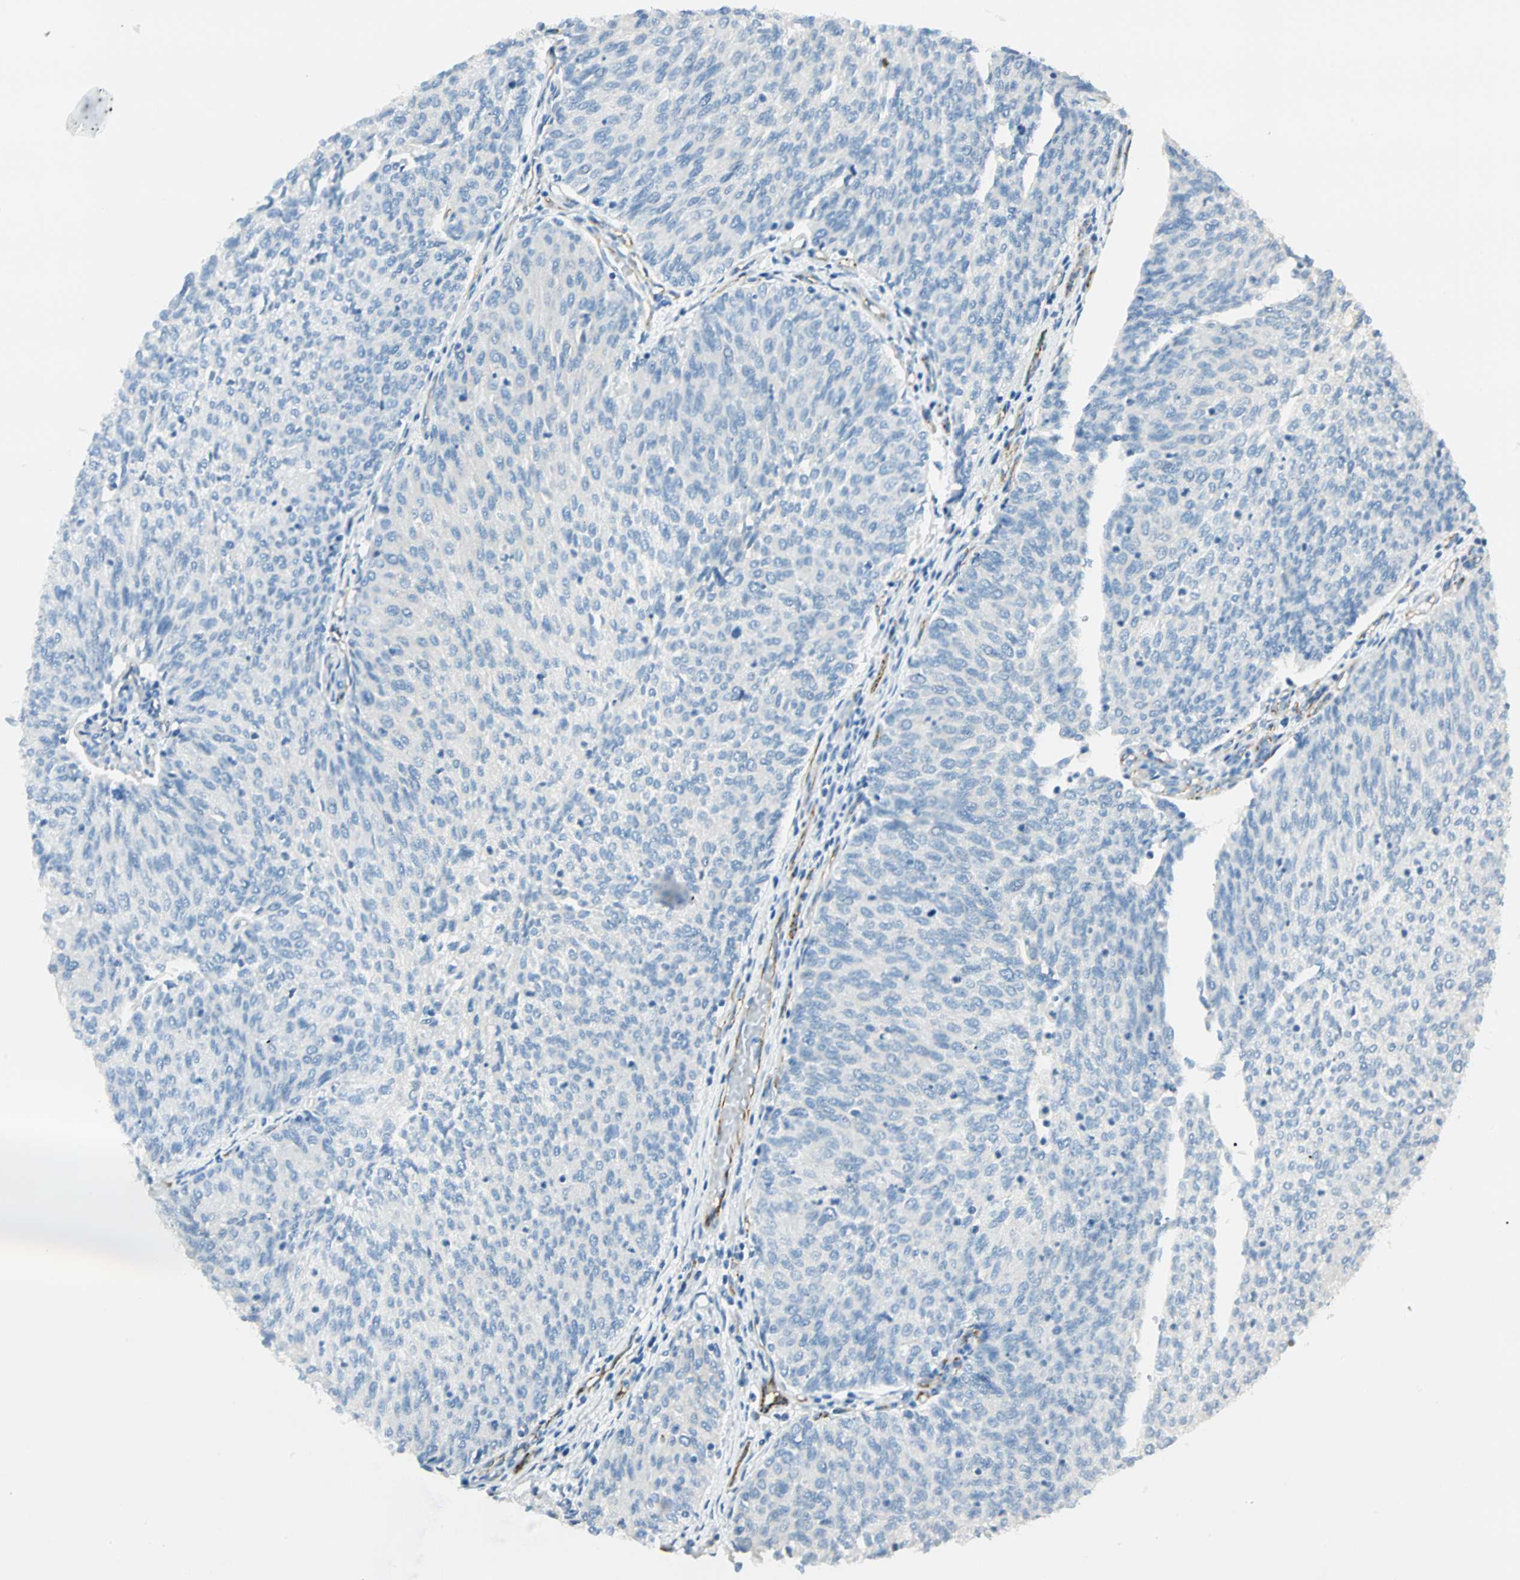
{"staining": {"intensity": "negative", "quantity": "none", "location": "none"}, "tissue": "urothelial cancer", "cell_type": "Tumor cells", "image_type": "cancer", "snomed": [{"axis": "morphology", "description": "Urothelial carcinoma, Low grade"}, {"axis": "topography", "description": "Urinary bladder"}], "caption": "Tumor cells are negative for brown protein staining in urothelial carcinoma (low-grade).", "gene": "VPS9D1", "patient": {"sex": "female", "age": 79}}